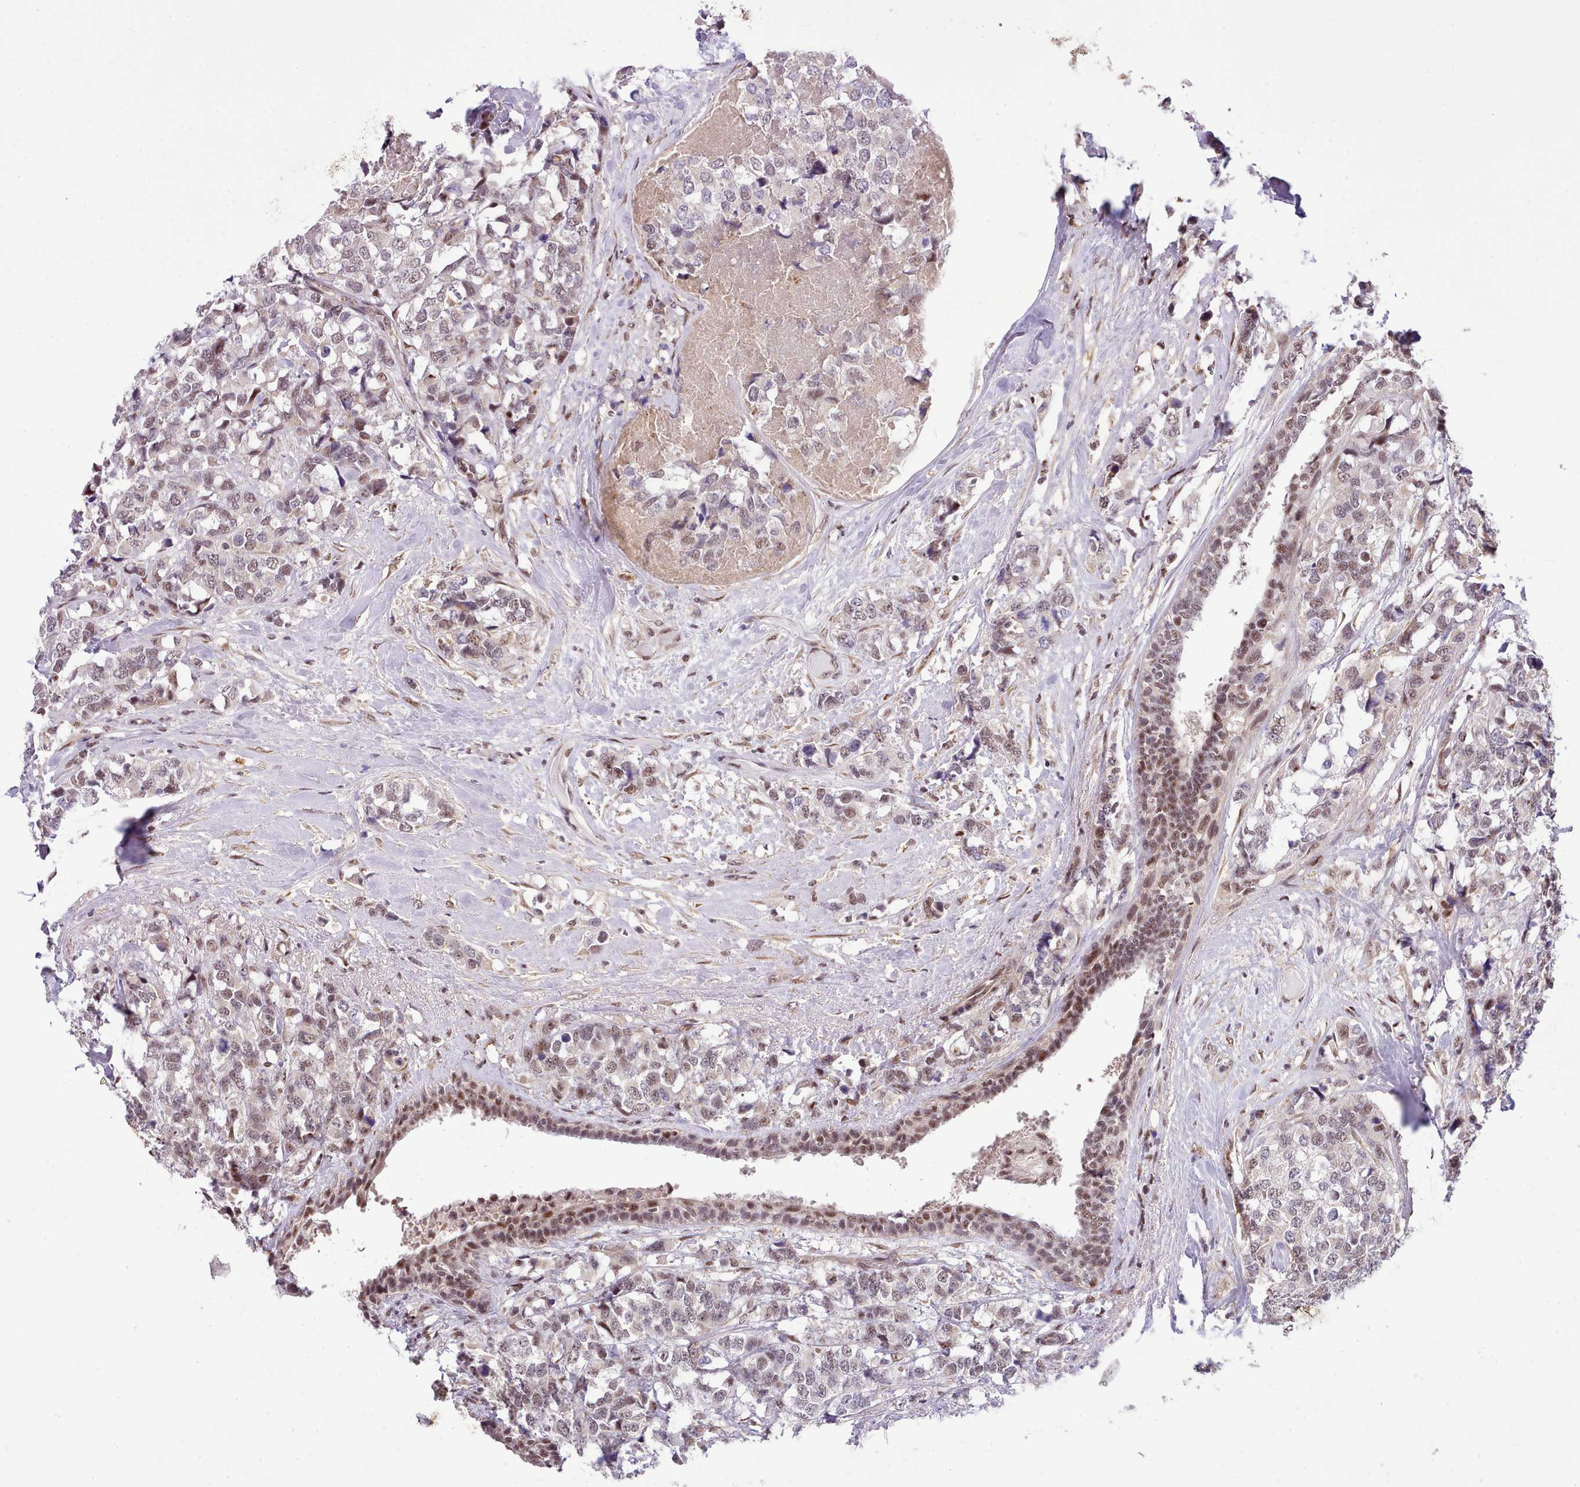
{"staining": {"intensity": "weak", "quantity": "25%-75%", "location": "nuclear"}, "tissue": "breast cancer", "cell_type": "Tumor cells", "image_type": "cancer", "snomed": [{"axis": "morphology", "description": "Lobular carcinoma"}, {"axis": "topography", "description": "Breast"}], "caption": "Immunohistochemistry (IHC) (DAB (3,3'-diaminobenzidine)) staining of human breast lobular carcinoma displays weak nuclear protein staining in about 25%-75% of tumor cells. The staining was performed using DAB (3,3'-diaminobenzidine), with brown indicating positive protein expression. Nuclei are stained blue with hematoxylin.", "gene": "HOXB7", "patient": {"sex": "female", "age": 59}}